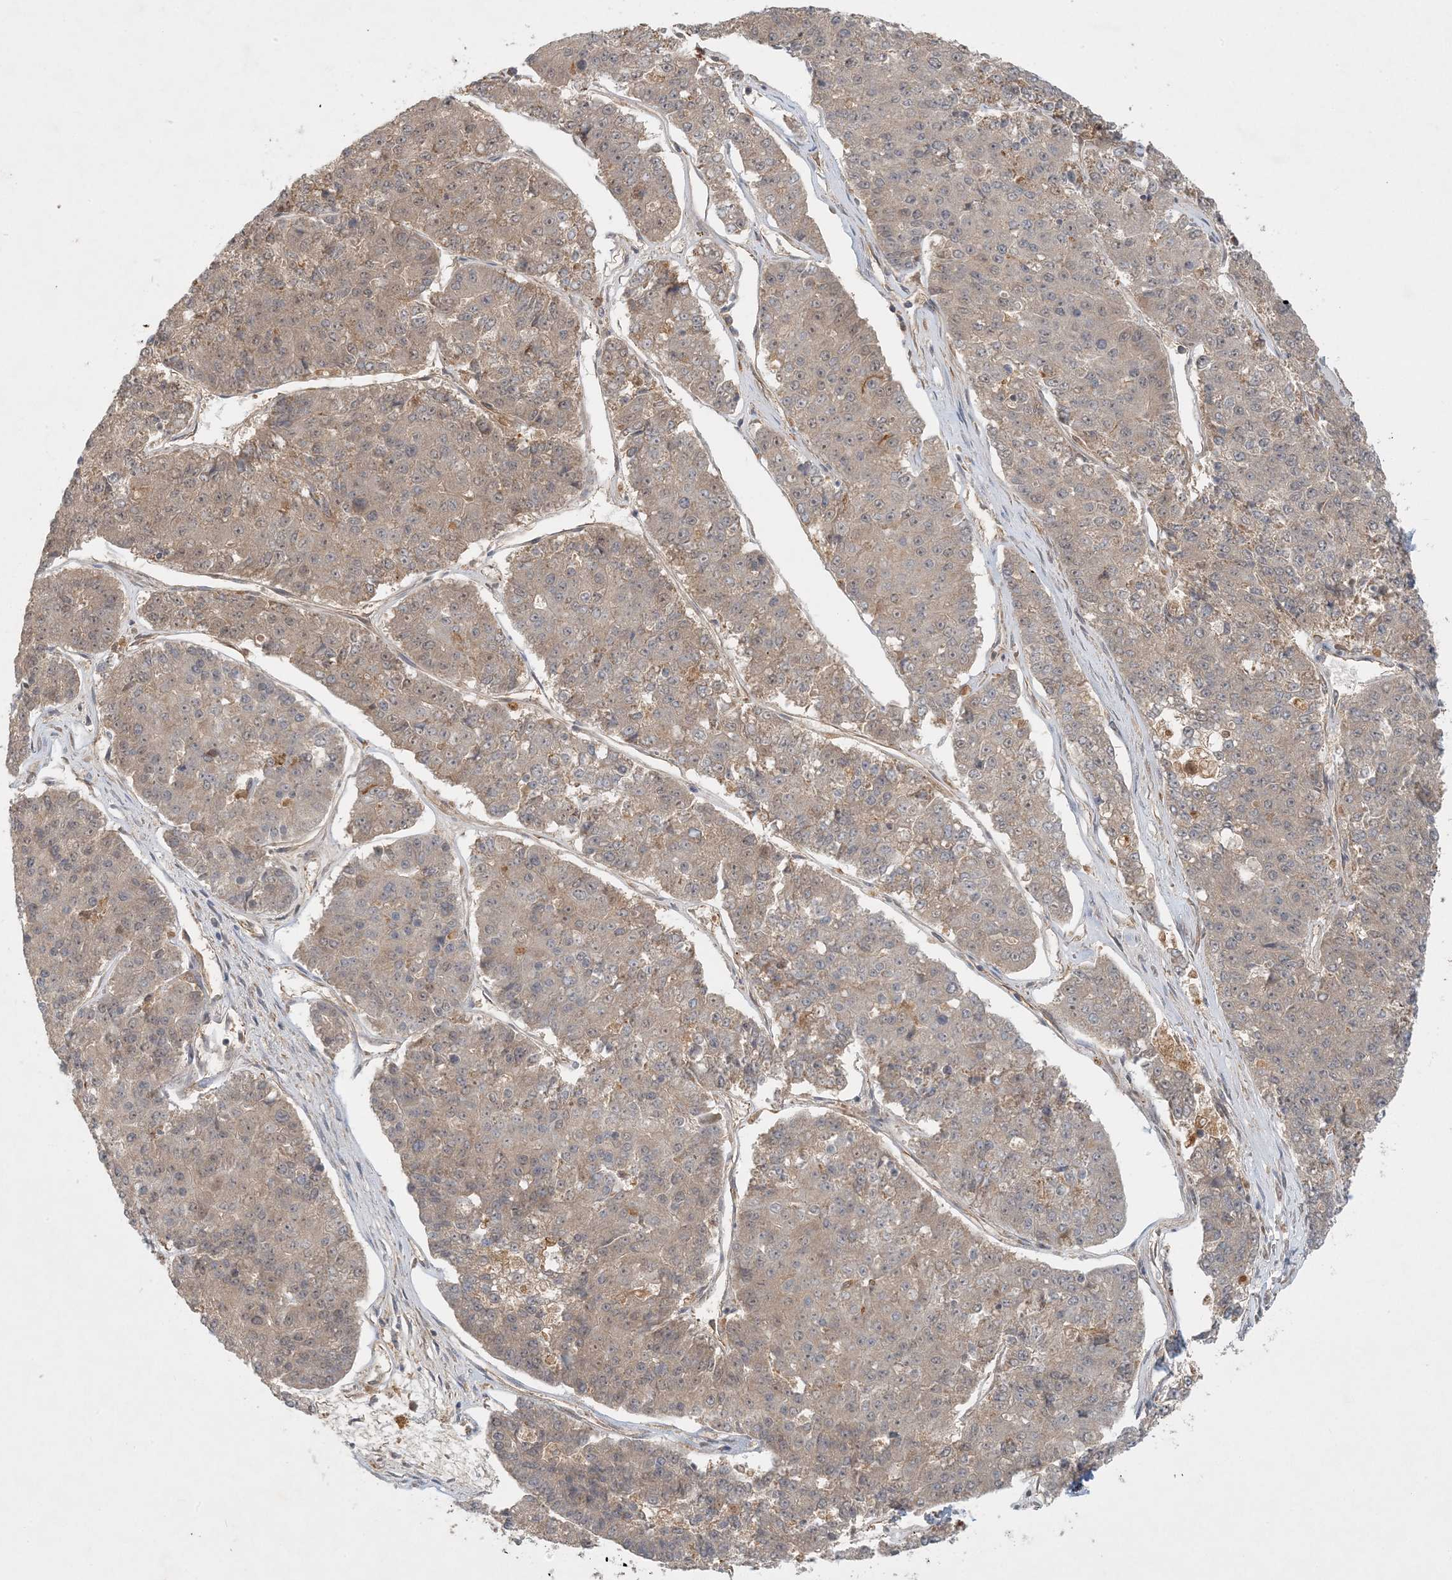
{"staining": {"intensity": "weak", "quantity": "<25%", "location": "cytoplasmic/membranous"}, "tissue": "pancreatic cancer", "cell_type": "Tumor cells", "image_type": "cancer", "snomed": [{"axis": "morphology", "description": "Adenocarcinoma, NOS"}, {"axis": "topography", "description": "Pancreas"}], "caption": "IHC photomicrograph of neoplastic tissue: pancreatic cancer stained with DAB (3,3'-diaminobenzidine) shows no significant protein positivity in tumor cells.", "gene": "ZCCHC4", "patient": {"sex": "male", "age": 50}}